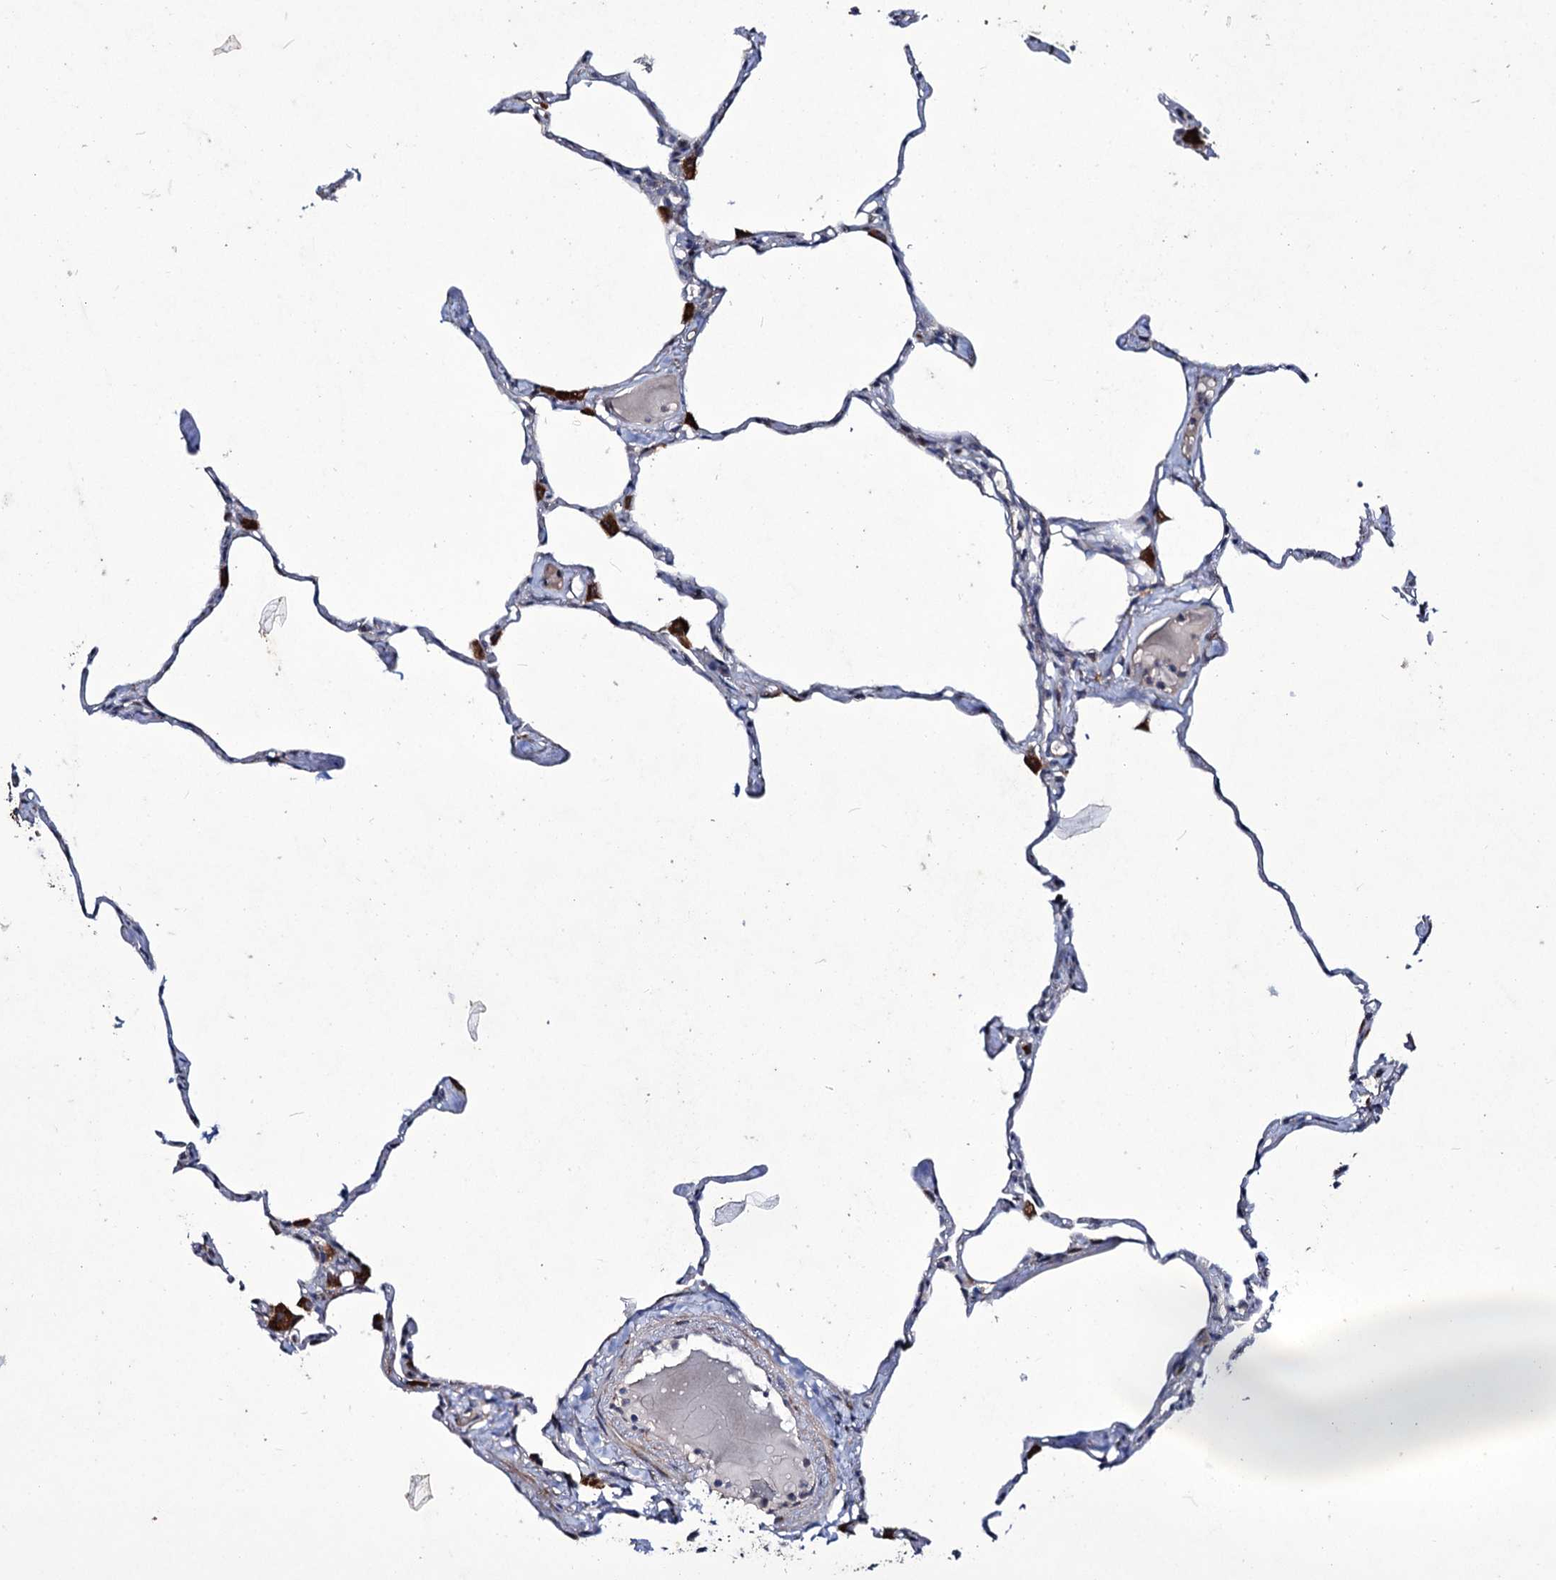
{"staining": {"intensity": "weak", "quantity": "<25%", "location": "cytoplasmic/membranous"}, "tissue": "lung", "cell_type": "Alveolar cells", "image_type": "normal", "snomed": [{"axis": "morphology", "description": "Normal tissue, NOS"}, {"axis": "topography", "description": "Lung"}], "caption": "Protein analysis of normal lung displays no significant staining in alveolar cells. The staining is performed using DAB (3,3'-diaminobenzidine) brown chromogen with nuclei counter-stained in using hematoxylin.", "gene": "TUBGCP5", "patient": {"sex": "male", "age": 65}}